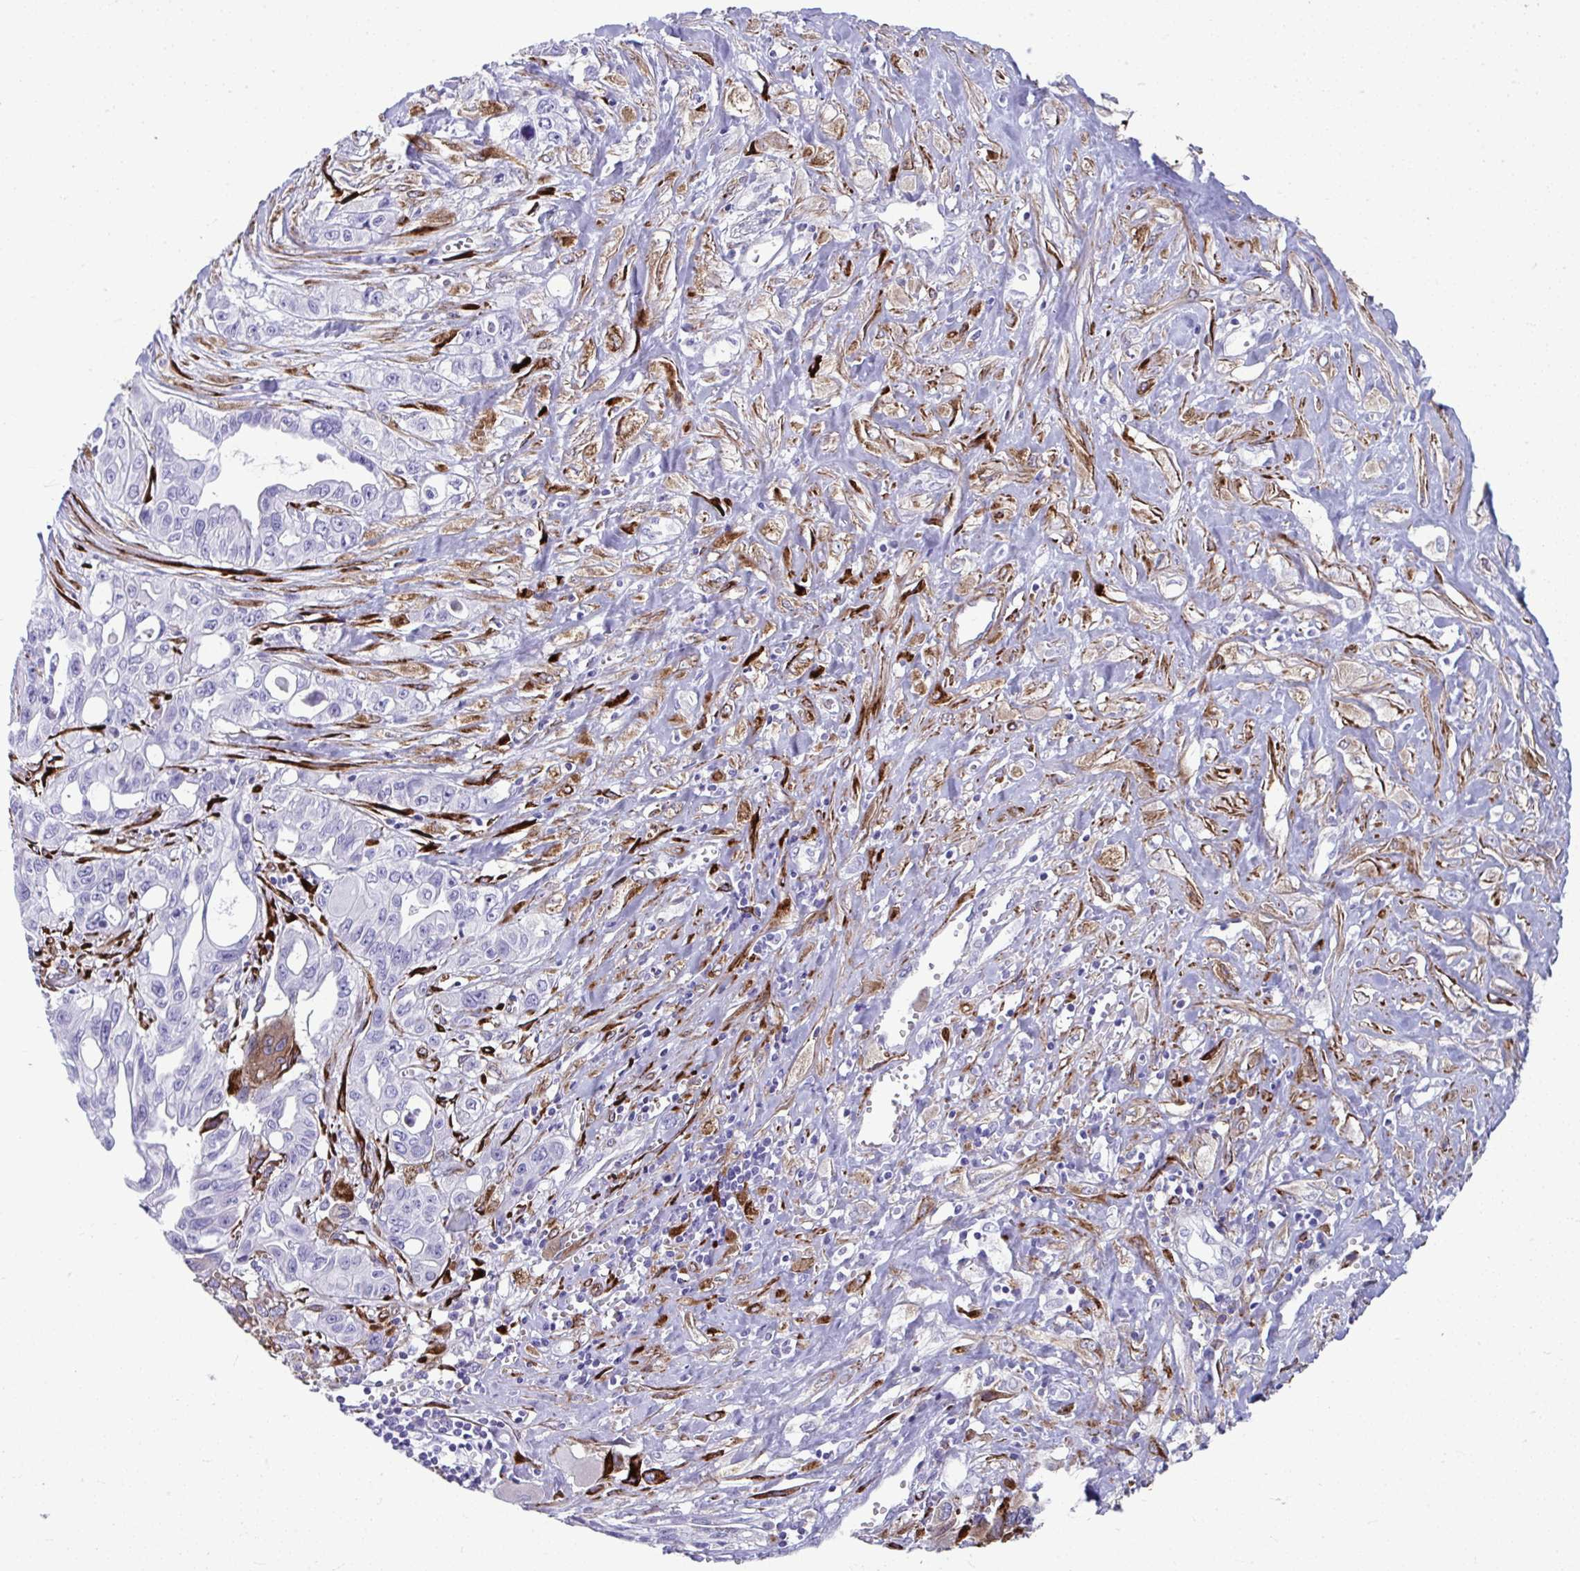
{"staining": {"intensity": "negative", "quantity": "none", "location": "none"}, "tissue": "pancreatic cancer", "cell_type": "Tumor cells", "image_type": "cancer", "snomed": [{"axis": "morphology", "description": "Adenocarcinoma, NOS"}, {"axis": "topography", "description": "Pancreas"}], "caption": "This is an immunohistochemistry (IHC) image of adenocarcinoma (pancreatic). There is no staining in tumor cells.", "gene": "GRXCR2", "patient": {"sex": "female", "age": 47}}